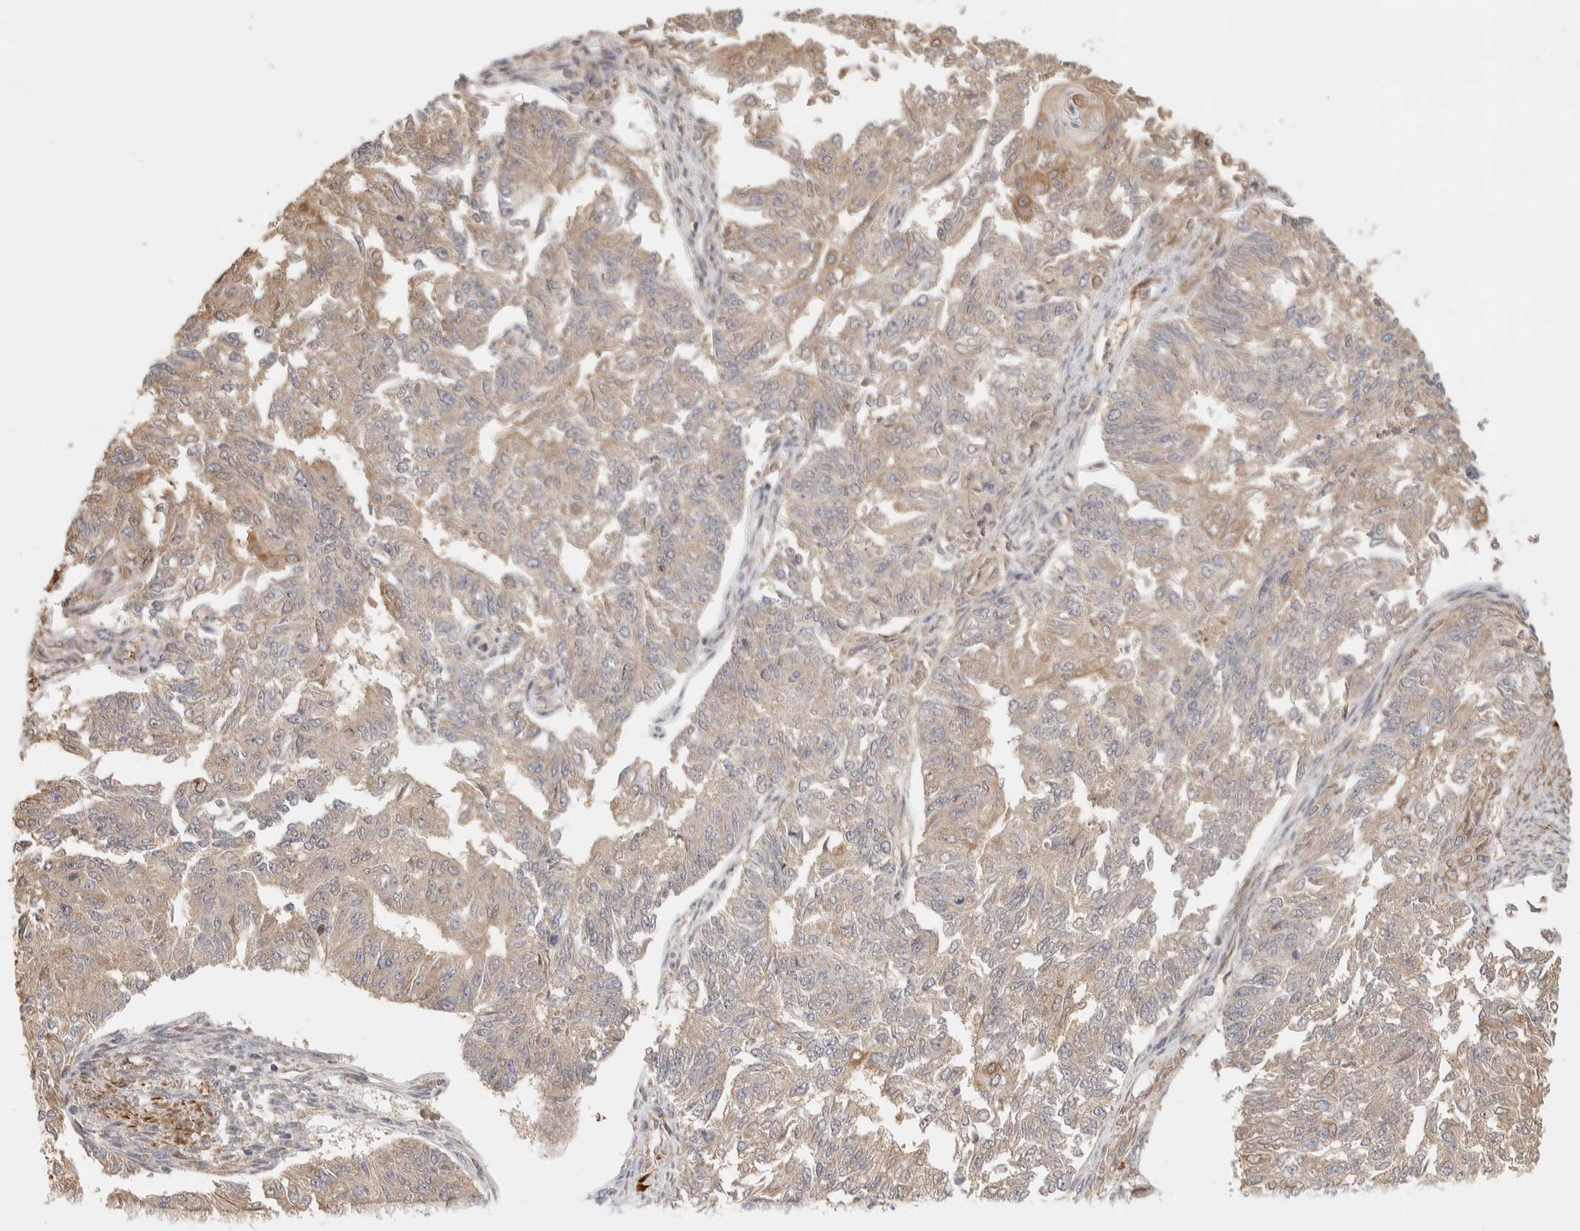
{"staining": {"intensity": "weak", "quantity": "25%-75%", "location": "cytoplasmic/membranous"}, "tissue": "endometrial cancer", "cell_type": "Tumor cells", "image_type": "cancer", "snomed": [{"axis": "morphology", "description": "Adenocarcinoma, NOS"}, {"axis": "topography", "description": "Endometrium"}], "caption": "Weak cytoplasmic/membranous expression is identified in approximately 25%-75% of tumor cells in endometrial adenocarcinoma.", "gene": "TTI2", "patient": {"sex": "female", "age": 32}}